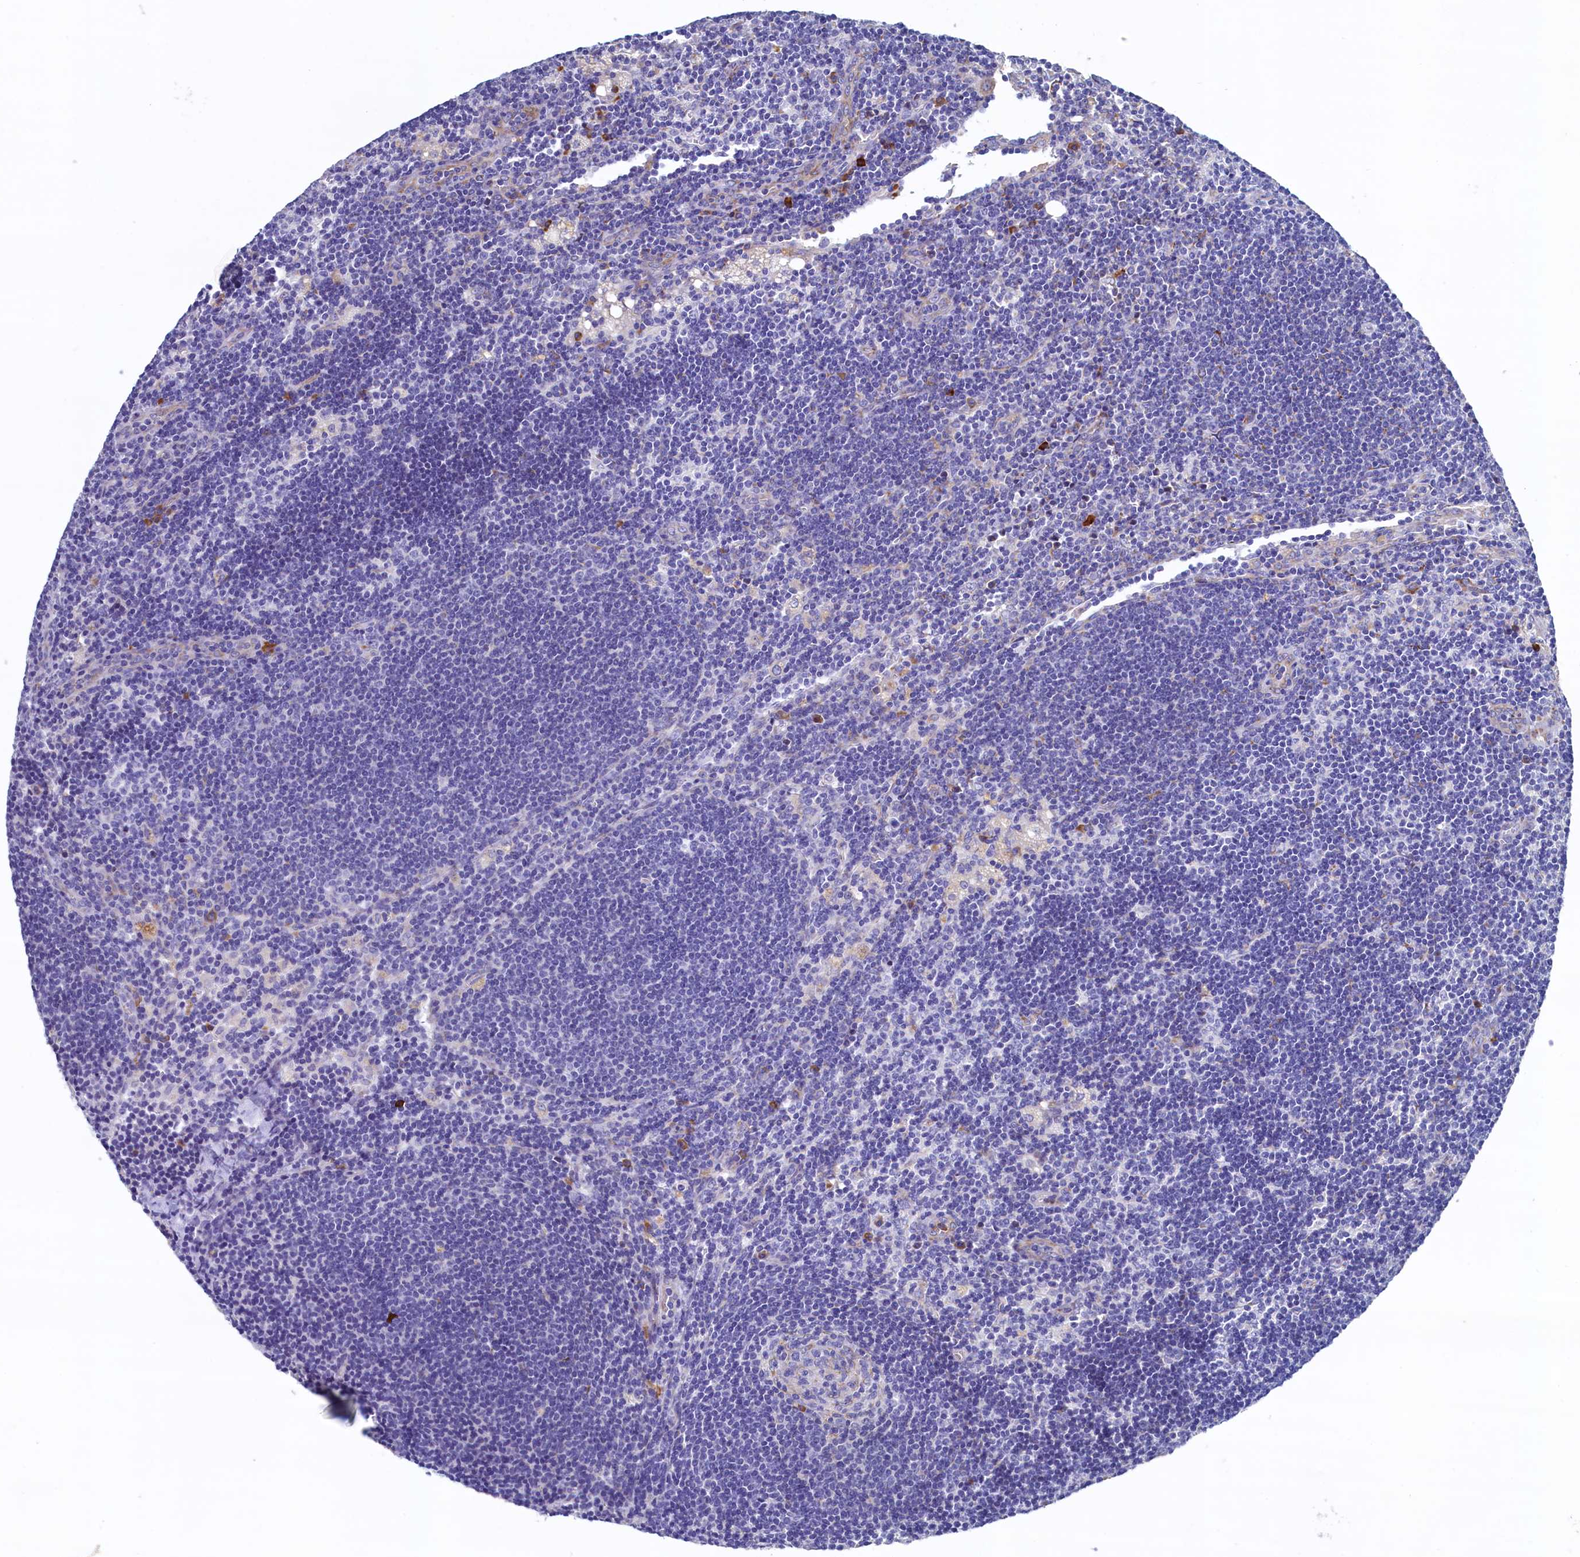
{"staining": {"intensity": "negative", "quantity": "none", "location": "none"}, "tissue": "lymph node", "cell_type": "Germinal center cells", "image_type": "normal", "snomed": [{"axis": "morphology", "description": "Normal tissue, NOS"}, {"axis": "topography", "description": "Lymph node"}], "caption": "A micrograph of human lymph node is negative for staining in germinal center cells. (DAB immunohistochemistry (IHC), high magnification).", "gene": "CBLIF", "patient": {"sex": "male", "age": 24}}